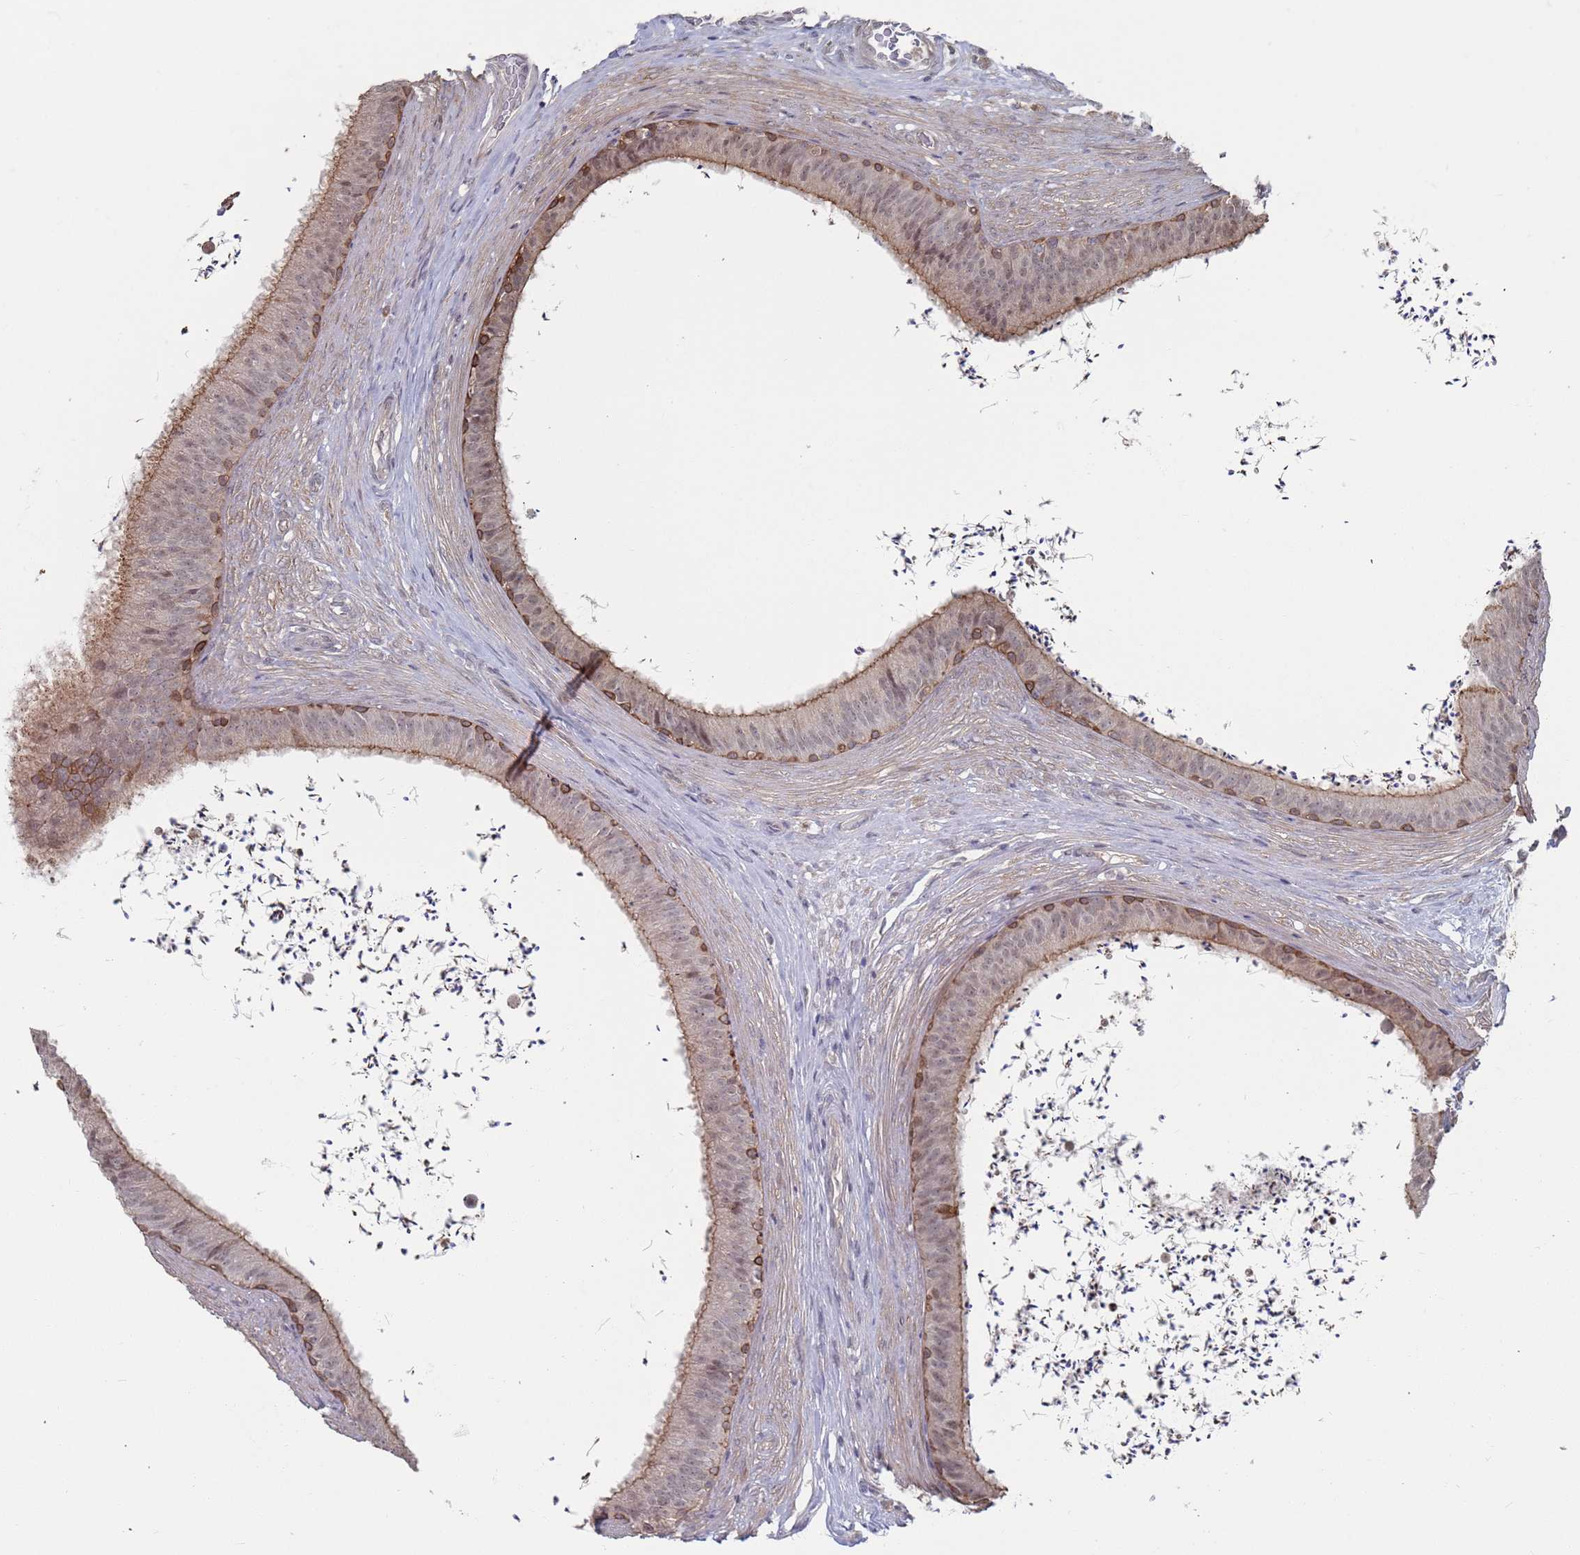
{"staining": {"intensity": "moderate", "quantity": "25%-75%", "location": "cytoplasmic/membranous"}, "tissue": "epididymis", "cell_type": "Glandular cells", "image_type": "normal", "snomed": [{"axis": "morphology", "description": "Normal tissue, NOS"}, {"axis": "topography", "description": "Testis"}, {"axis": "topography", "description": "Epididymis"}], "caption": "Brown immunohistochemical staining in normal human epididymis reveals moderate cytoplasmic/membranous expression in approximately 25%-75% of glandular cells. (Stains: DAB in brown, nuclei in blue, Microscopy: brightfield microscopy at high magnification).", "gene": "DGKD", "patient": {"sex": "male", "age": 41}}